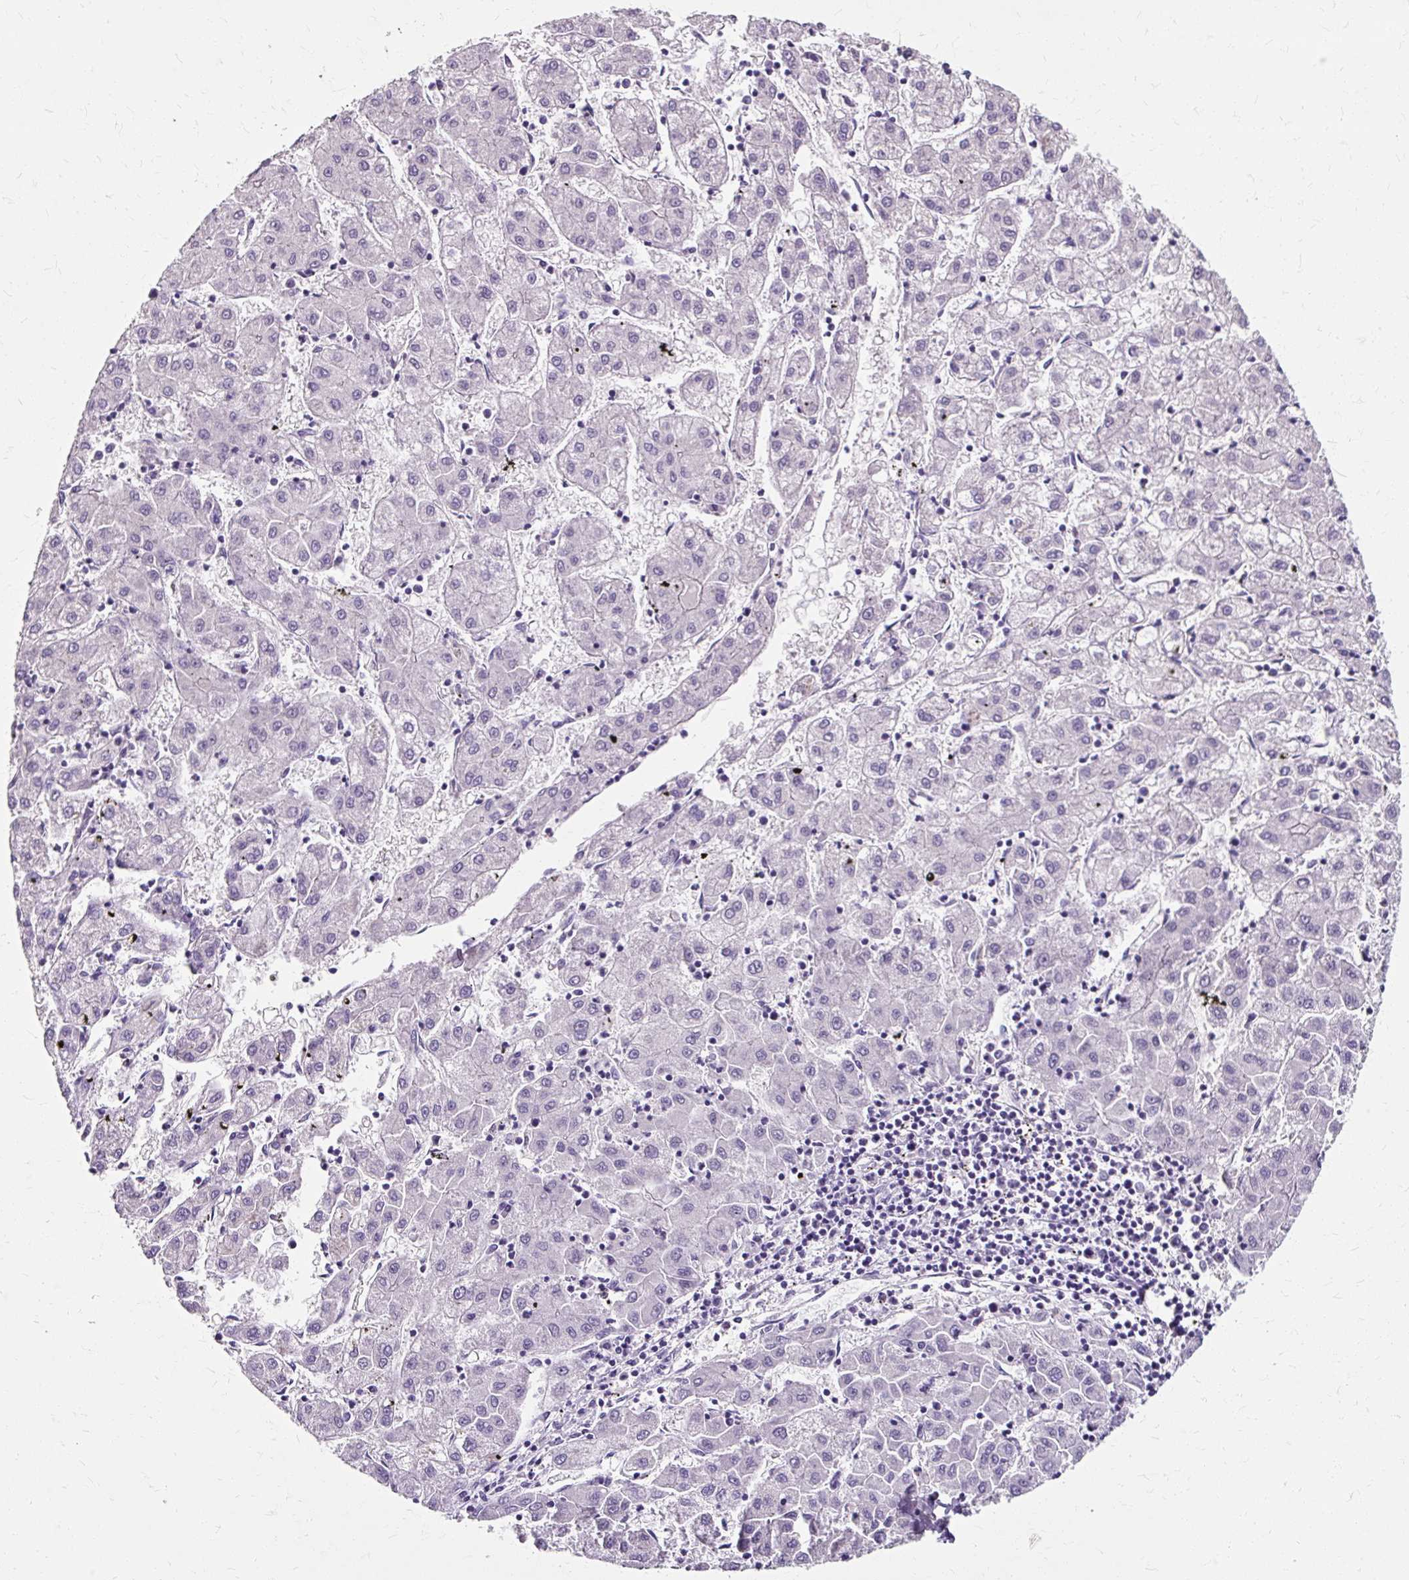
{"staining": {"intensity": "negative", "quantity": "none", "location": "none"}, "tissue": "liver cancer", "cell_type": "Tumor cells", "image_type": "cancer", "snomed": [{"axis": "morphology", "description": "Carcinoma, Hepatocellular, NOS"}, {"axis": "topography", "description": "Liver"}], "caption": "Immunohistochemistry micrograph of liver cancer (hepatocellular carcinoma) stained for a protein (brown), which exhibits no staining in tumor cells. (Brightfield microscopy of DAB (3,3'-diaminobenzidine) IHC at high magnification).", "gene": "KLHL24", "patient": {"sex": "male", "age": 72}}